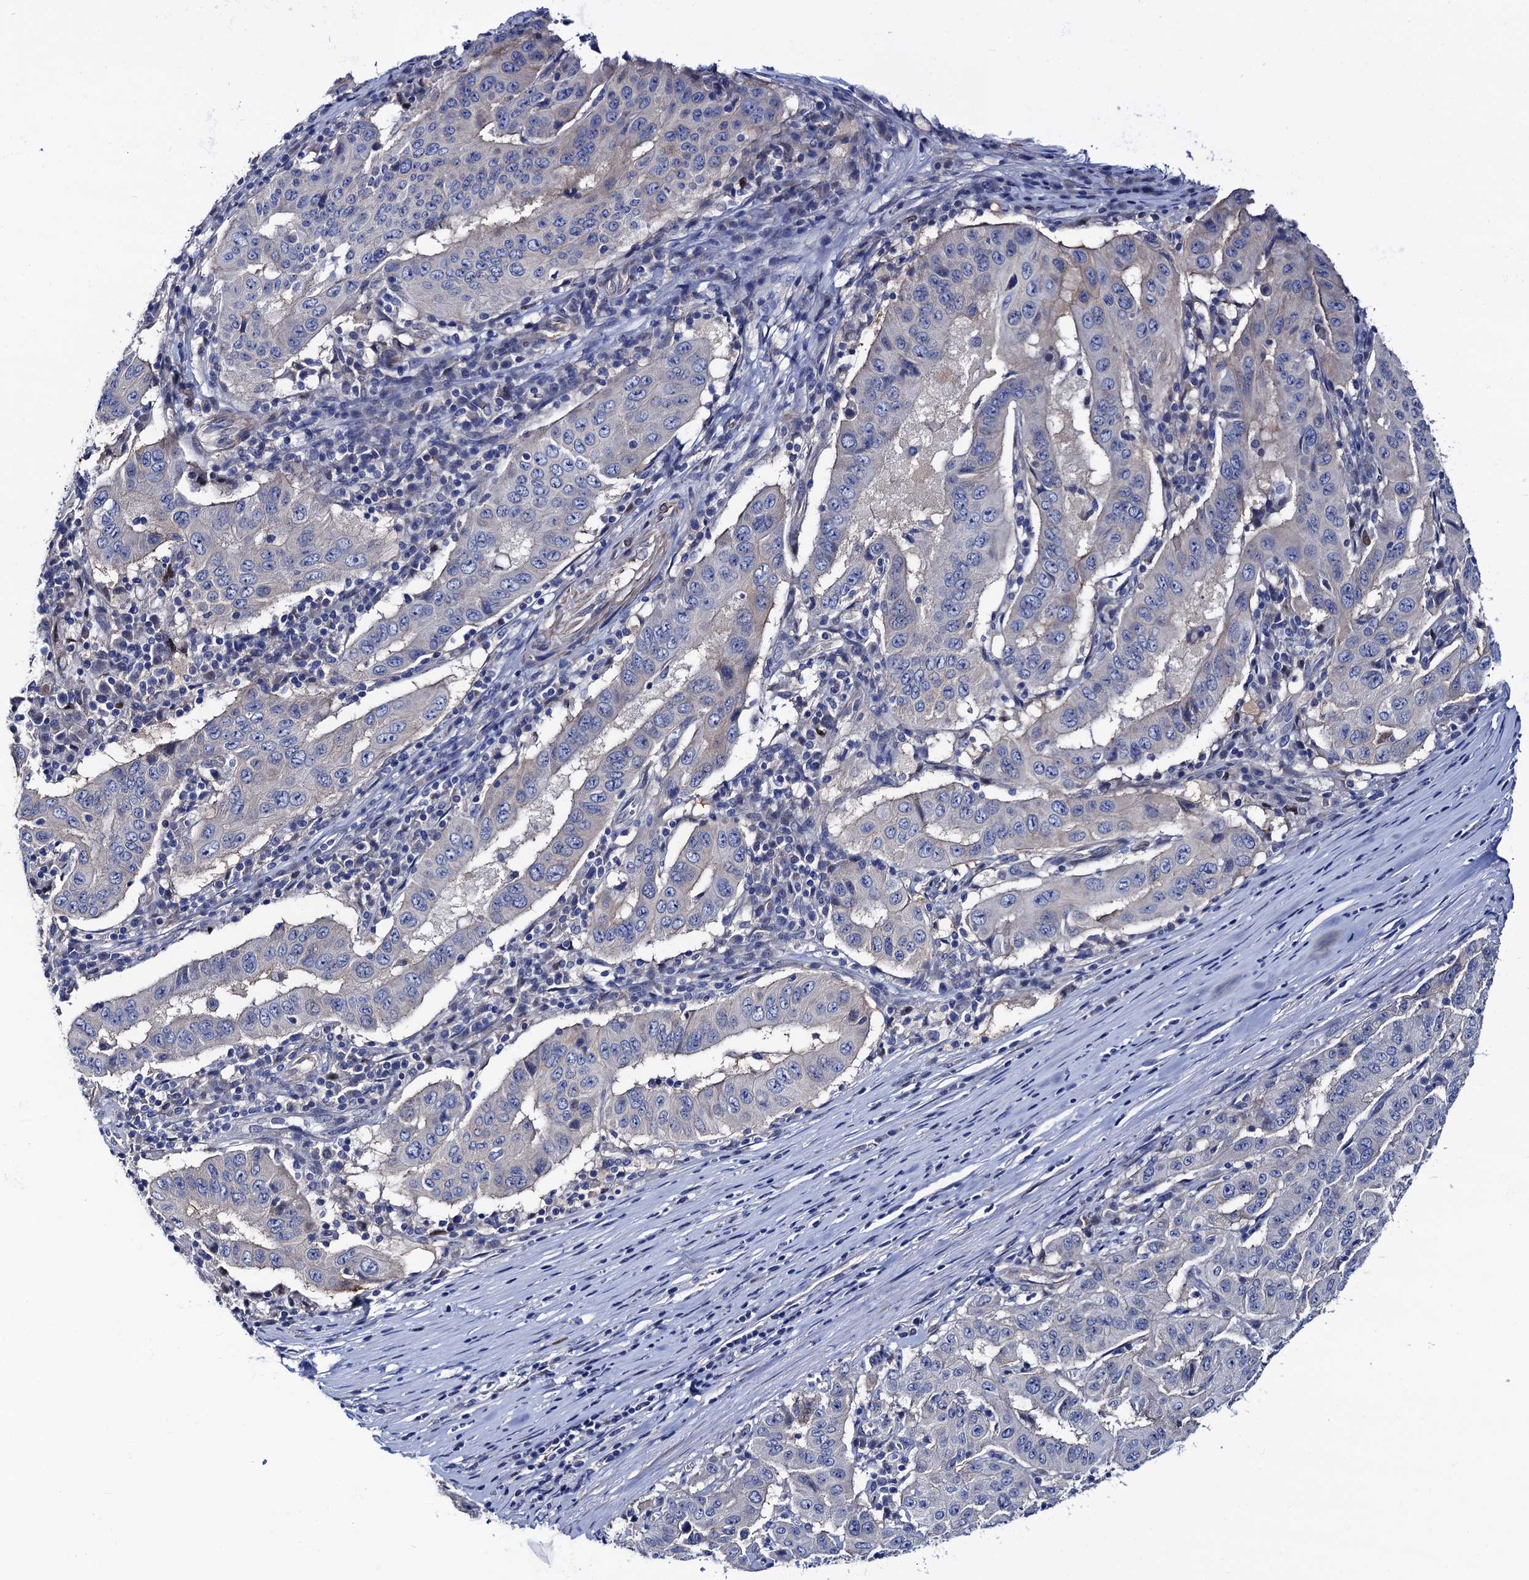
{"staining": {"intensity": "negative", "quantity": "none", "location": "none"}, "tissue": "pancreatic cancer", "cell_type": "Tumor cells", "image_type": "cancer", "snomed": [{"axis": "morphology", "description": "Adenocarcinoma, NOS"}, {"axis": "topography", "description": "Pancreas"}], "caption": "Pancreatic cancer (adenocarcinoma) was stained to show a protein in brown. There is no significant expression in tumor cells.", "gene": "ZDHHC18", "patient": {"sex": "male", "age": 63}}